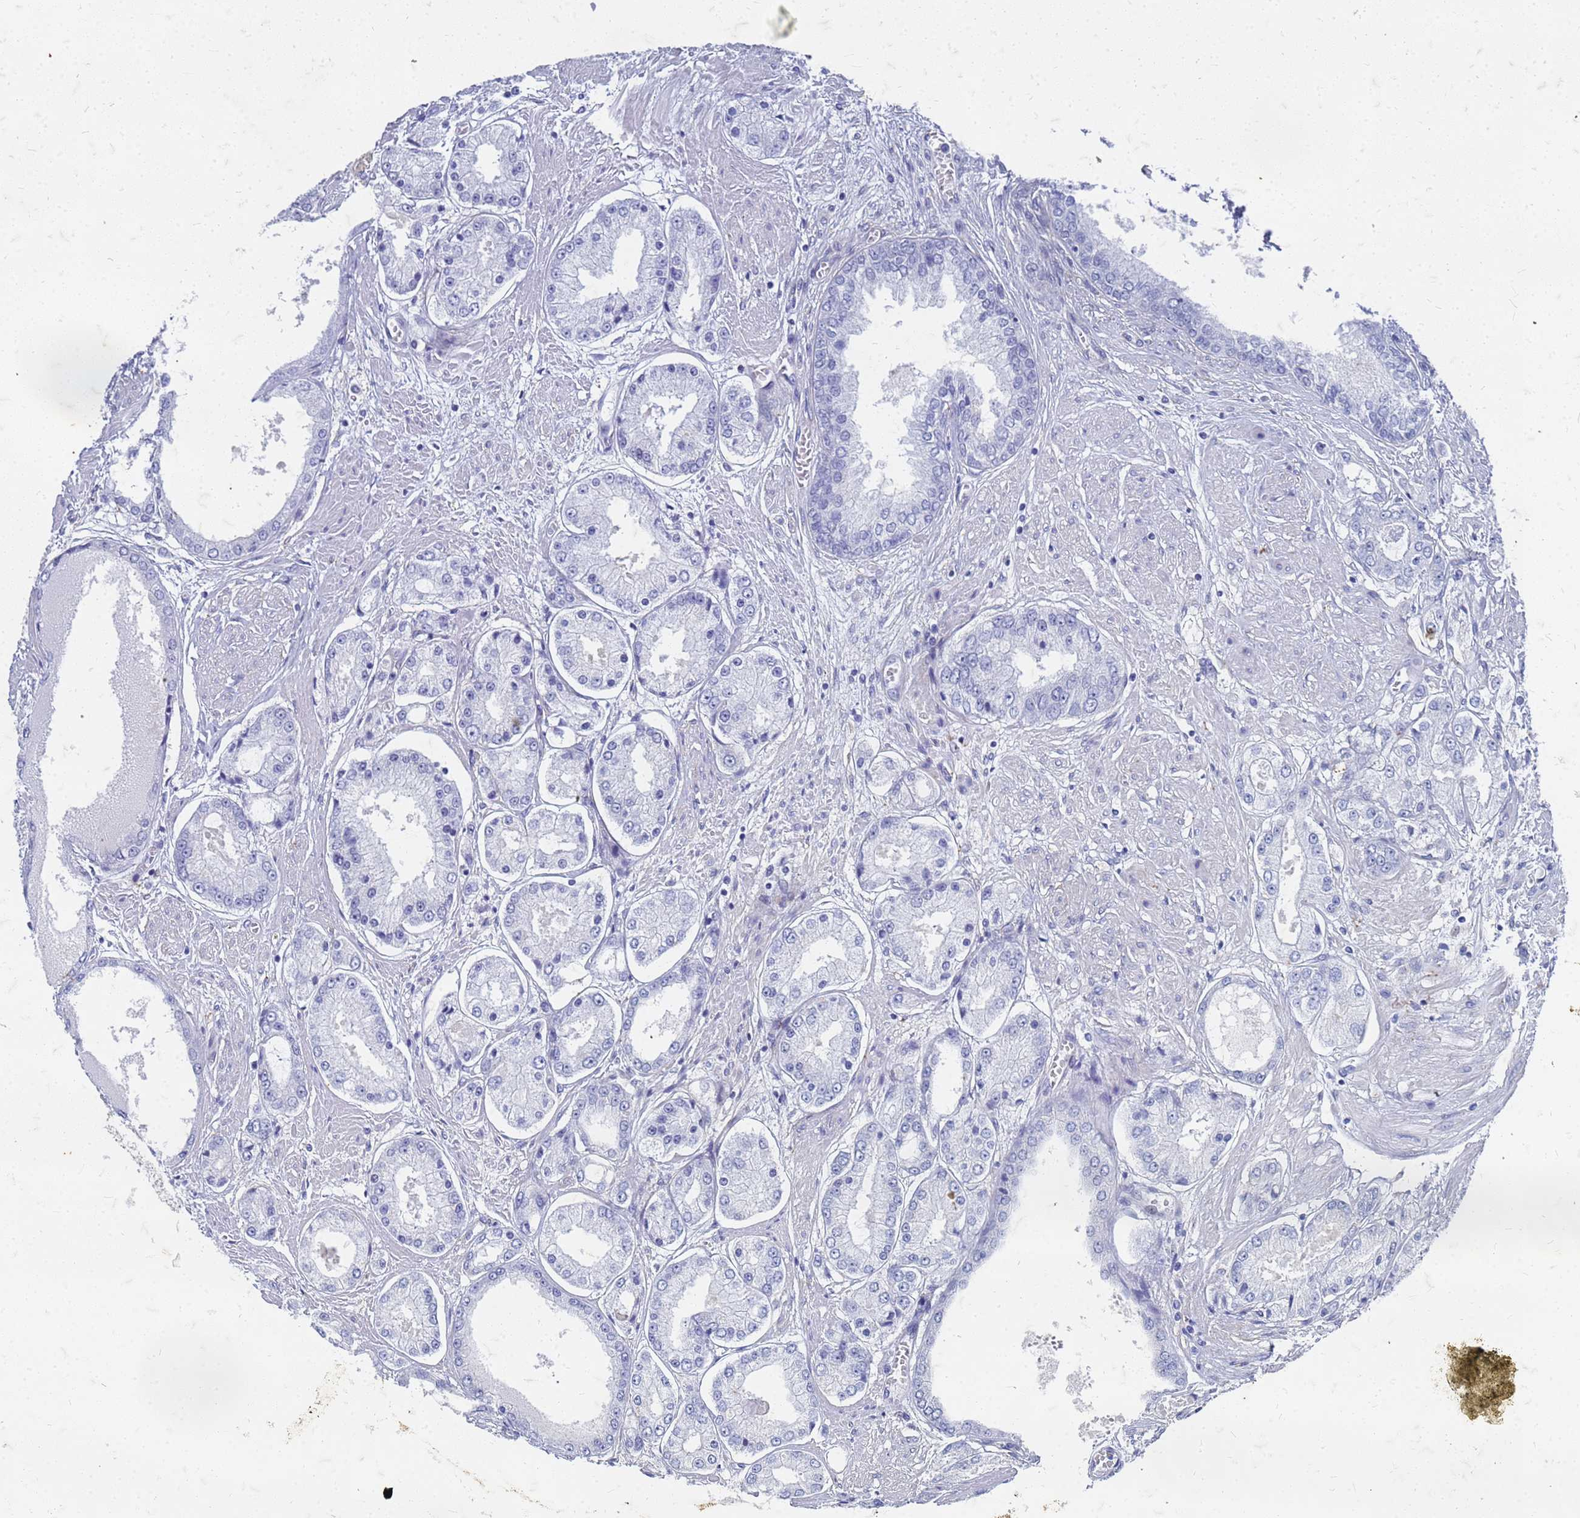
{"staining": {"intensity": "negative", "quantity": "none", "location": "none"}, "tissue": "prostate cancer", "cell_type": "Tumor cells", "image_type": "cancer", "snomed": [{"axis": "morphology", "description": "Adenocarcinoma, High grade"}, {"axis": "topography", "description": "Prostate"}], "caption": "High magnification brightfield microscopy of prostate cancer (adenocarcinoma (high-grade)) stained with DAB (brown) and counterstained with hematoxylin (blue): tumor cells show no significant positivity. The staining was performed using DAB to visualize the protein expression in brown, while the nuclei were stained in blue with hematoxylin (Magnification: 20x).", "gene": "TRIM64B", "patient": {"sex": "male", "age": 59}}